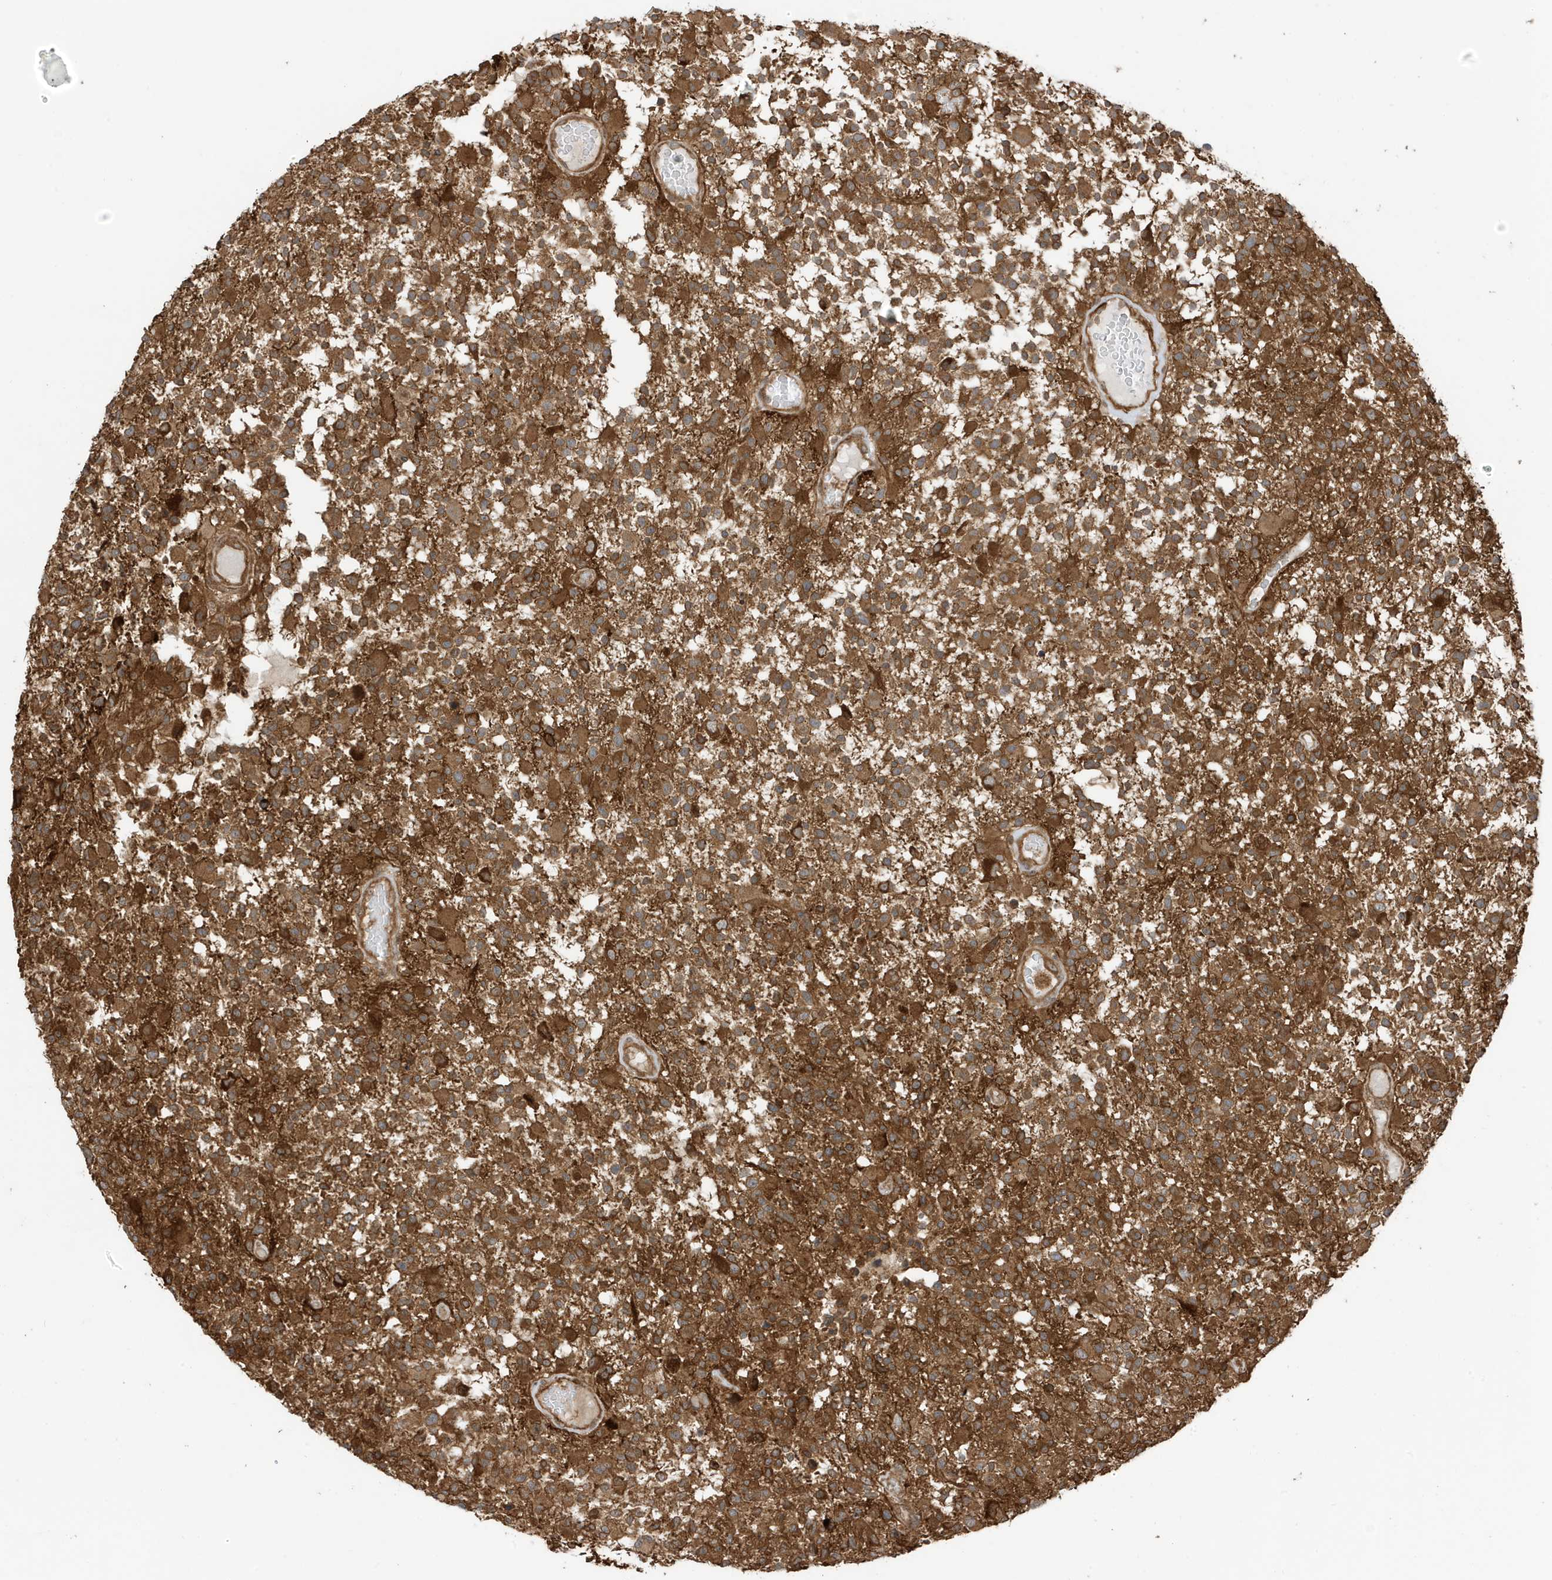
{"staining": {"intensity": "strong", "quantity": ">75%", "location": "cytoplasmic/membranous"}, "tissue": "glioma", "cell_type": "Tumor cells", "image_type": "cancer", "snomed": [{"axis": "morphology", "description": "Glioma, malignant, High grade"}, {"axis": "morphology", "description": "Glioblastoma, NOS"}, {"axis": "topography", "description": "Brain"}], "caption": "The photomicrograph shows staining of glioma, revealing strong cytoplasmic/membranous protein expression (brown color) within tumor cells.", "gene": "CDC42EP3", "patient": {"sex": "male", "age": 60}}